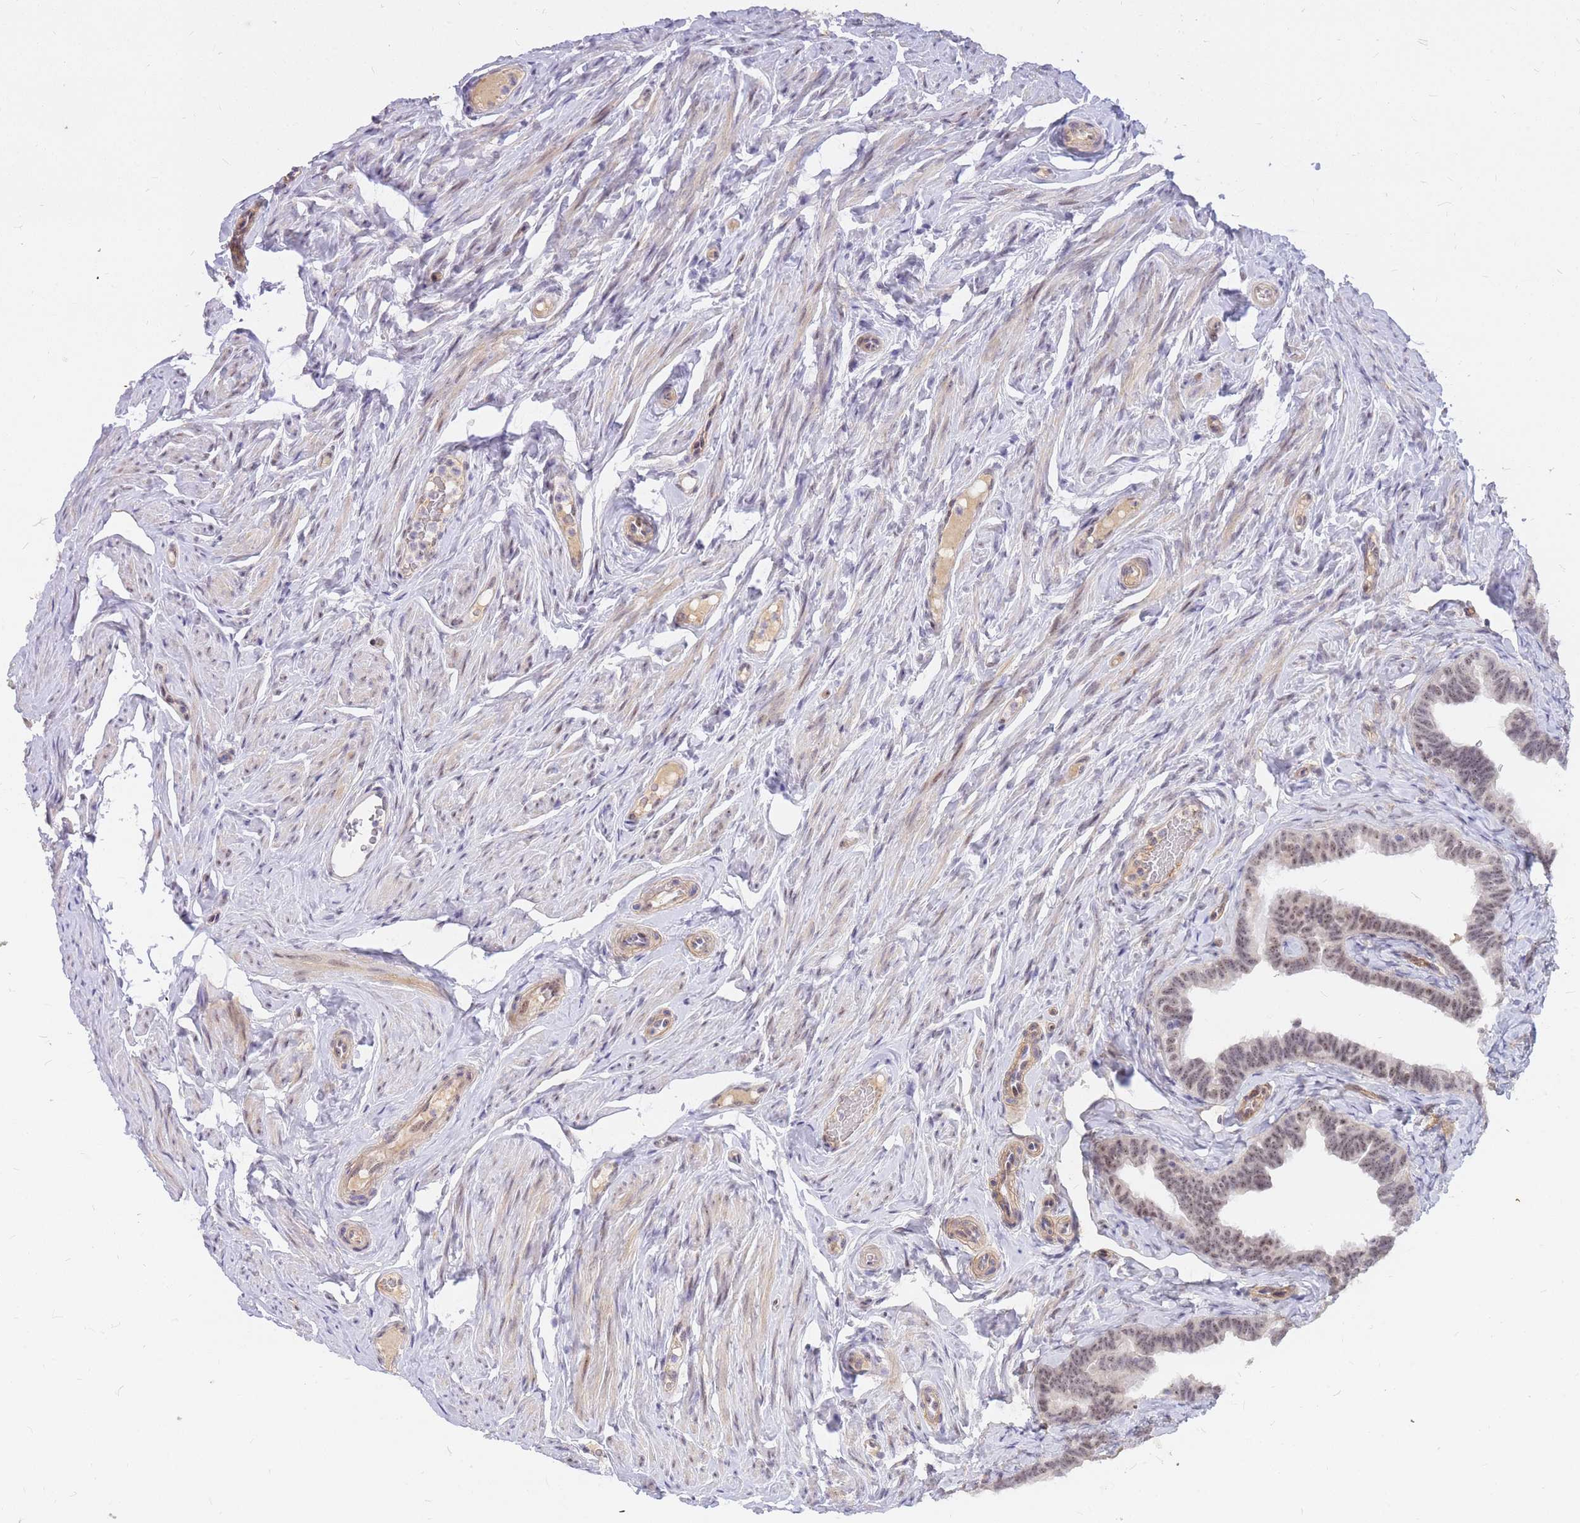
{"staining": {"intensity": "moderate", "quantity": ">75%", "location": "nuclear"}, "tissue": "fallopian tube", "cell_type": "Glandular cells", "image_type": "normal", "snomed": [{"axis": "morphology", "description": "Normal tissue, NOS"}, {"axis": "topography", "description": "Fallopian tube"}], "caption": "Unremarkable fallopian tube shows moderate nuclear staining in about >75% of glandular cells.", "gene": "TLE2", "patient": {"sex": "female", "age": 65}}